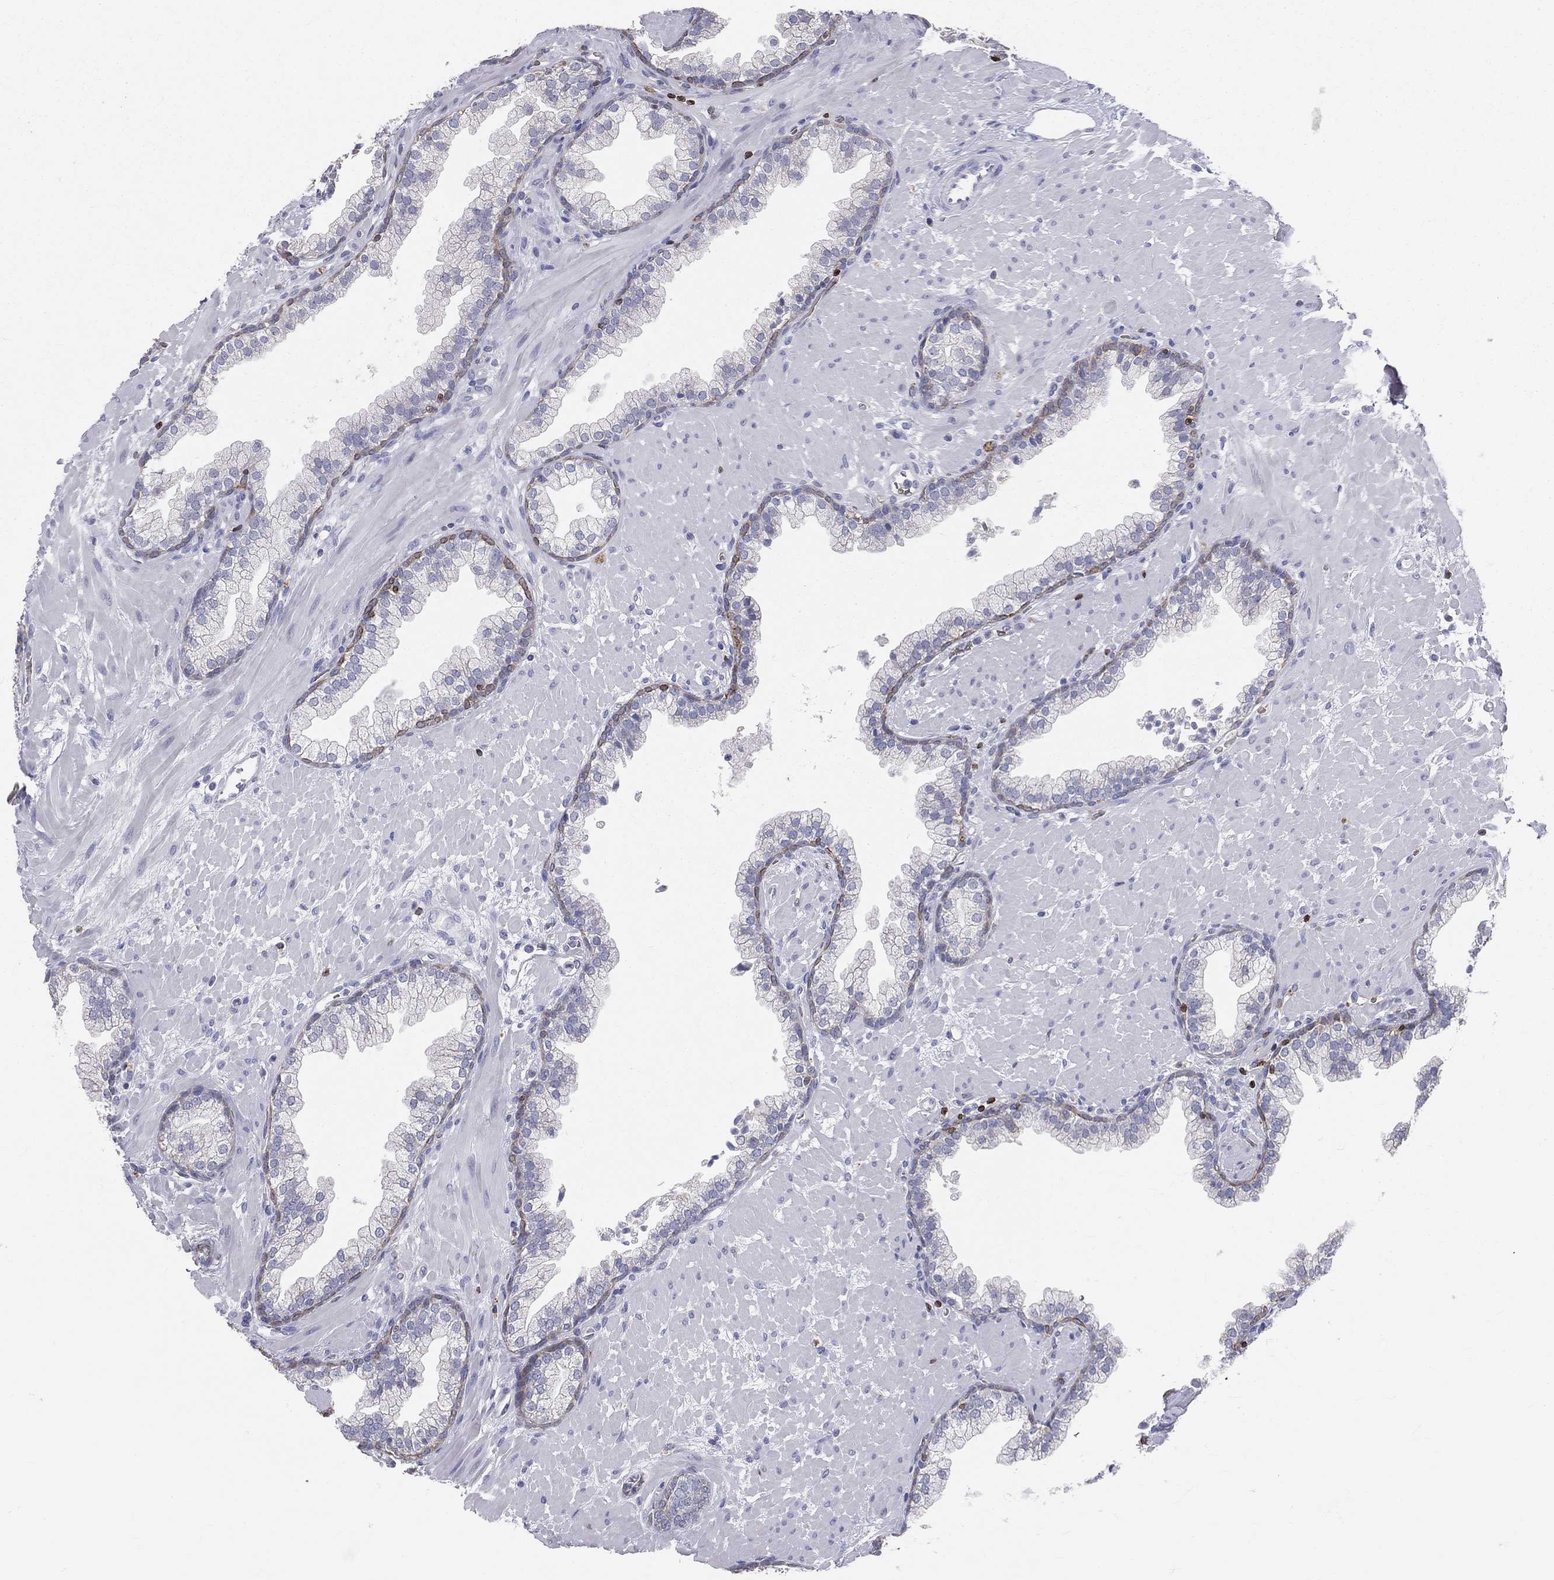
{"staining": {"intensity": "negative", "quantity": "none", "location": "none"}, "tissue": "prostate", "cell_type": "Glandular cells", "image_type": "normal", "snomed": [{"axis": "morphology", "description": "Normal tissue, NOS"}, {"axis": "topography", "description": "Prostate"}], "caption": "Immunohistochemistry (IHC) photomicrograph of normal prostate: human prostate stained with DAB (3,3'-diaminobenzidine) shows no significant protein expression in glandular cells.", "gene": "CTSW", "patient": {"sex": "male", "age": 63}}